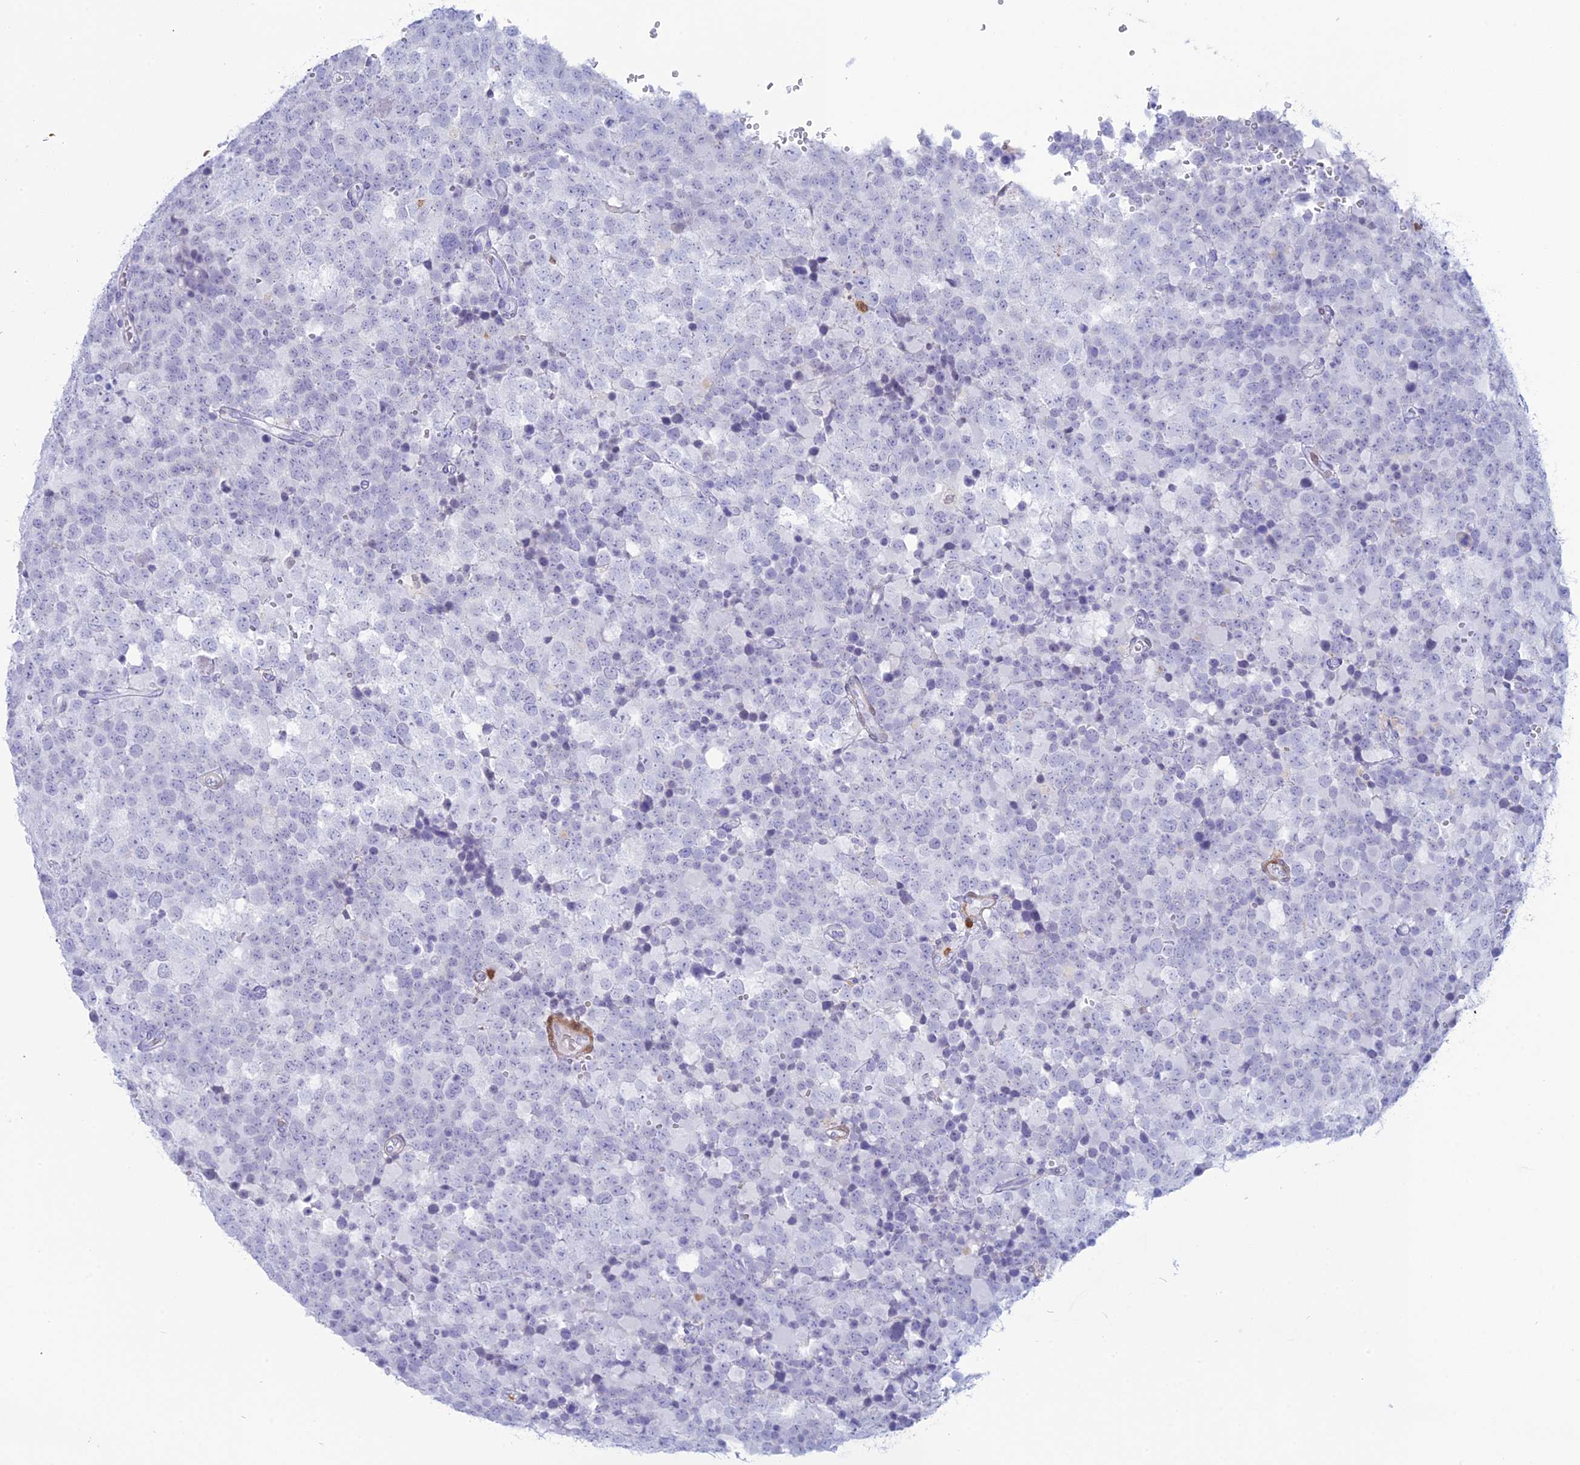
{"staining": {"intensity": "negative", "quantity": "none", "location": "none"}, "tissue": "testis cancer", "cell_type": "Tumor cells", "image_type": "cancer", "snomed": [{"axis": "morphology", "description": "Seminoma, NOS"}, {"axis": "topography", "description": "Testis"}], "caption": "This is a photomicrograph of immunohistochemistry staining of testis cancer, which shows no staining in tumor cells.", "gene": "PGBD4", "patient": {"sex": "male", "age": 71}}